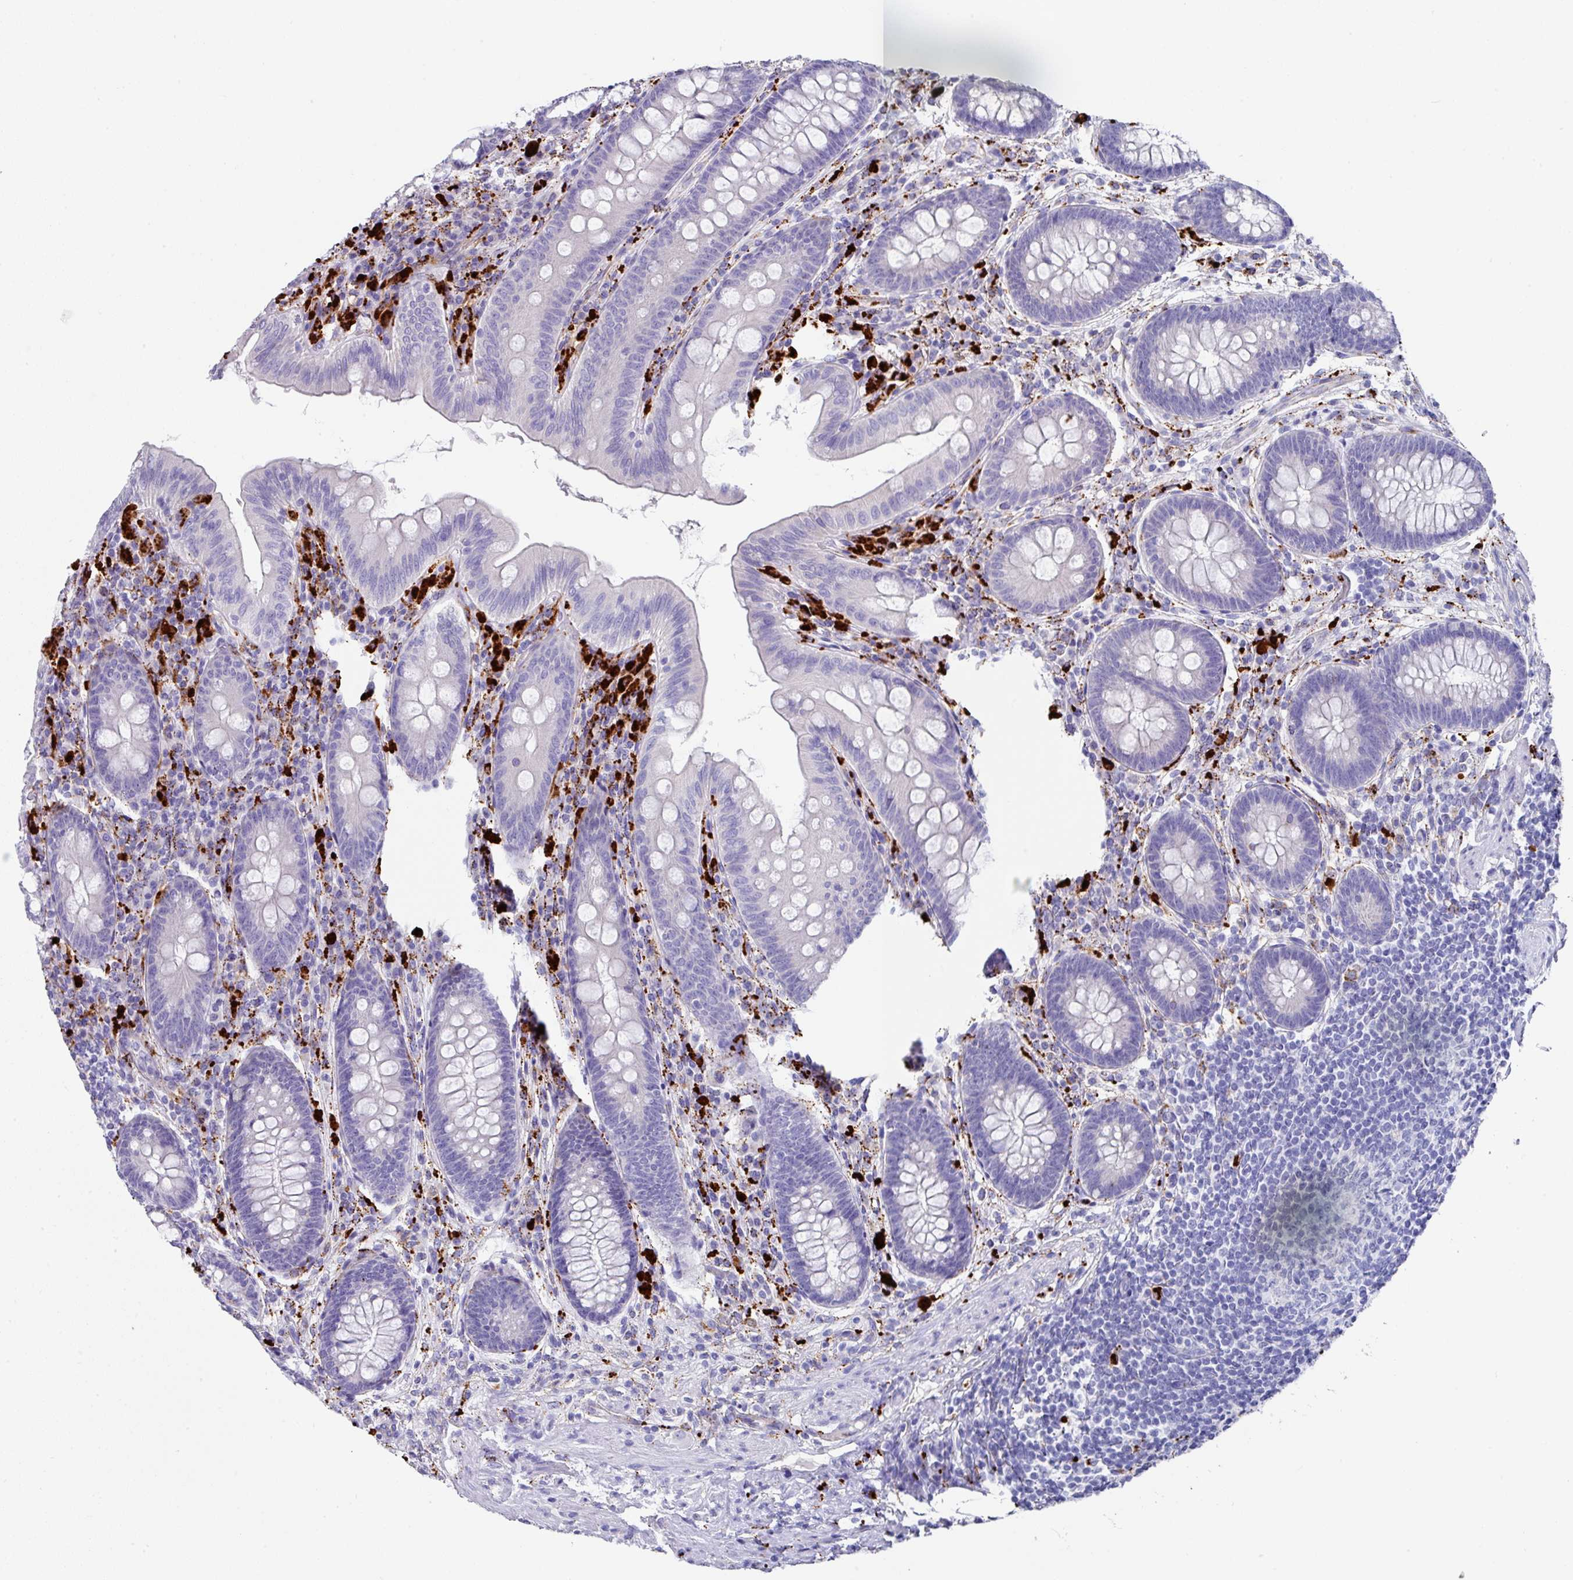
{"staining": {"intensity": "negative", "quantity": "none", "location": "none"}, "tissue": "appendix", "cell_type": "Glandular cells", "image_type": "normal", "snomed": [{"axis": "morphology", "description": "Normal tissue, NOS"}, {"axis": "topography", "description": "Appendix"}], "caption": "This is an IHC micrograph of unremarkable appendix. There is no positivity in glandular cells.", "gene": "CPVL", "patient": {"sex": "male", "age": 71}}